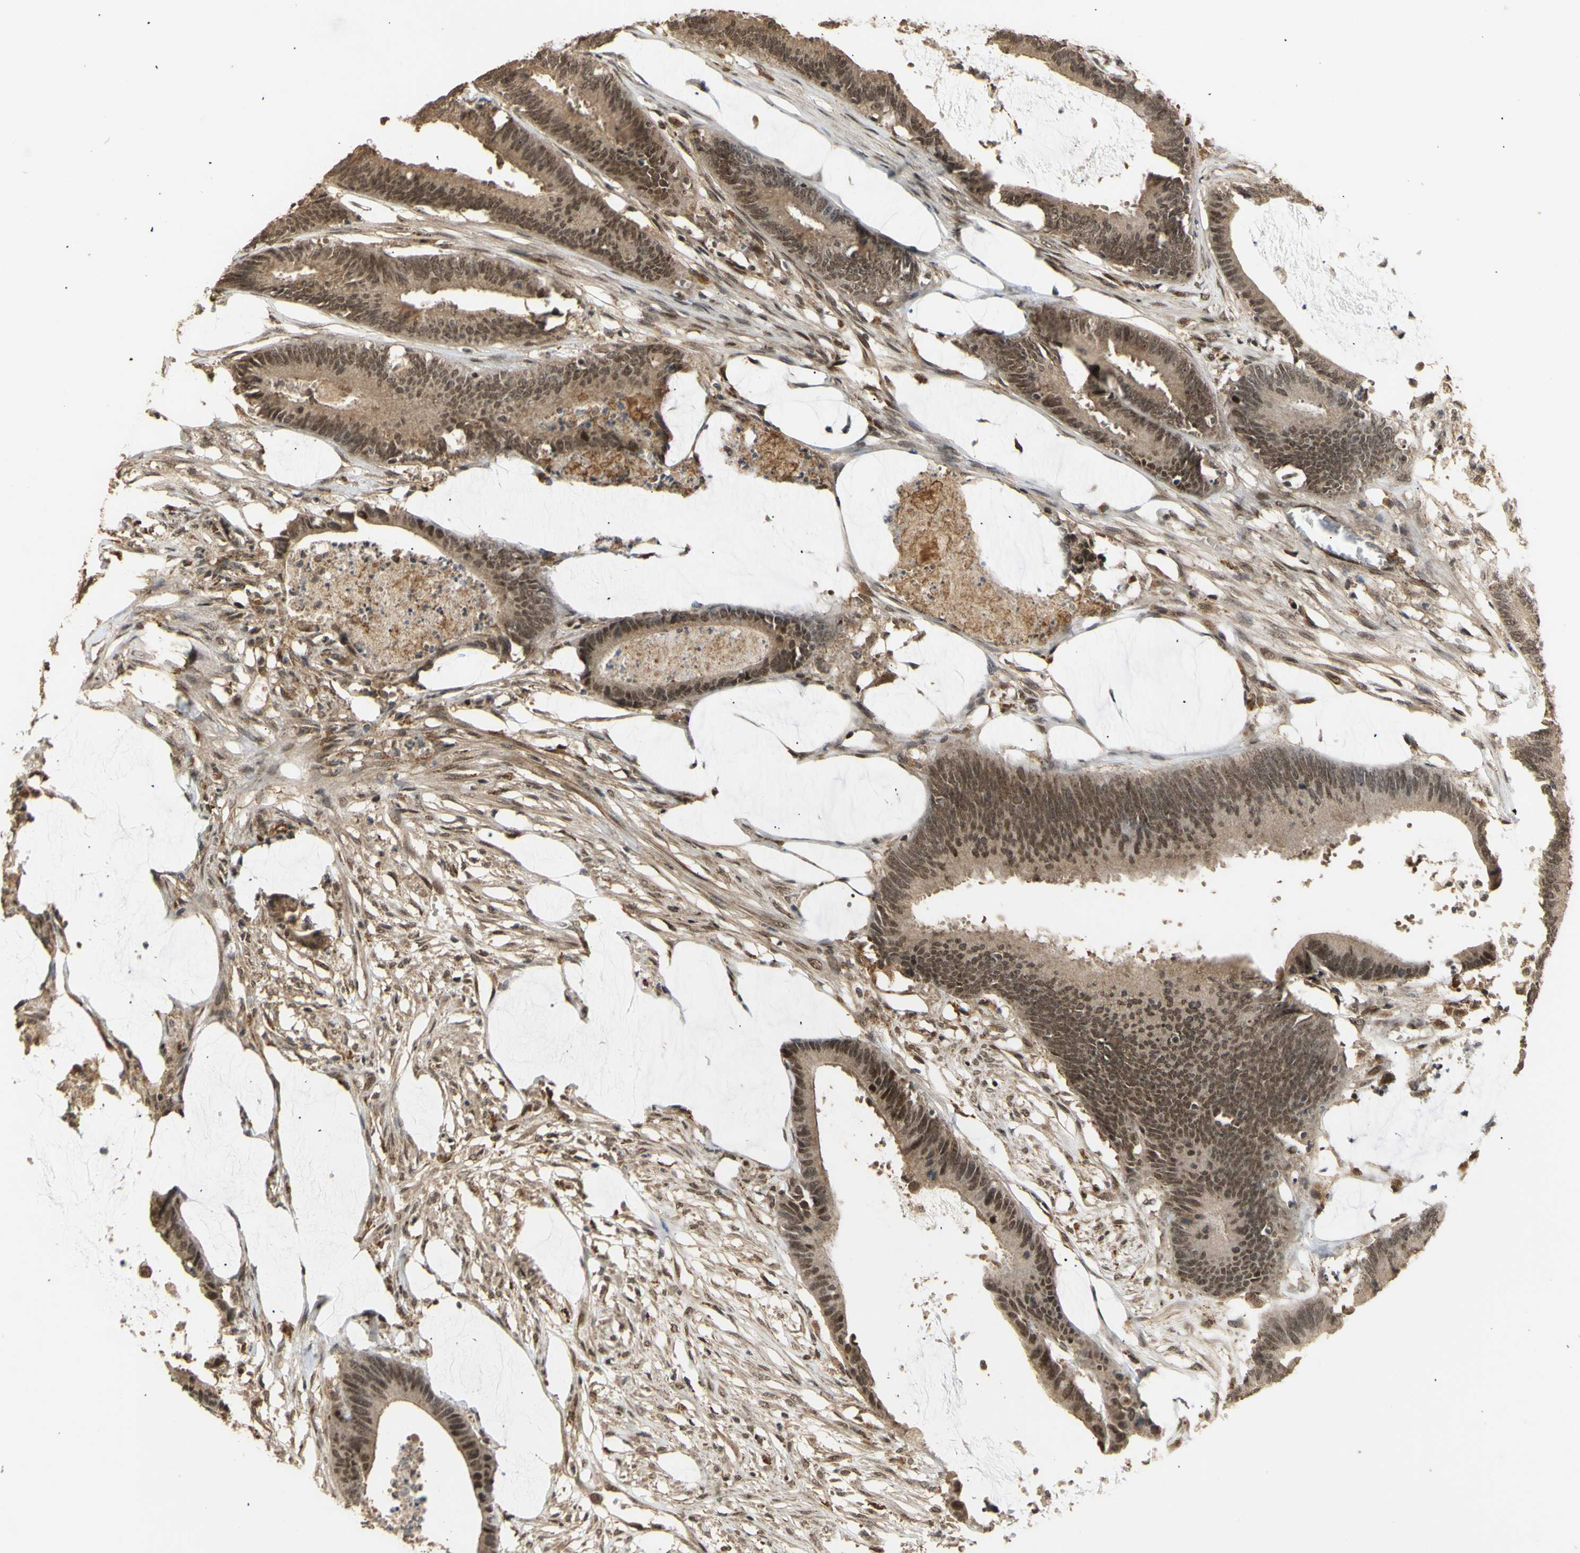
{"staining": {"intensity": "moderate", "quantity": ">75%", "location": "cytoplasmic/membranous,nuclear"}, "tissue": "colorectal cancer", "cell_type": "Tumor cells", "image_type": "cancer", "snomed": [{"axis": "morphology", "description": "Adenocarcinoma, NOS"}, {"axis": "topography", "description": "Rectum"}], "caption": "A micrograph of human colorectal cancer stained for a protein shows moderate cytoplasmic/membranous and nuclear brown staining in tumor cells. Nuclei are stained in blue.", "gene": "GTF2E2", "patient": {"sex": "female", "age": 66}}